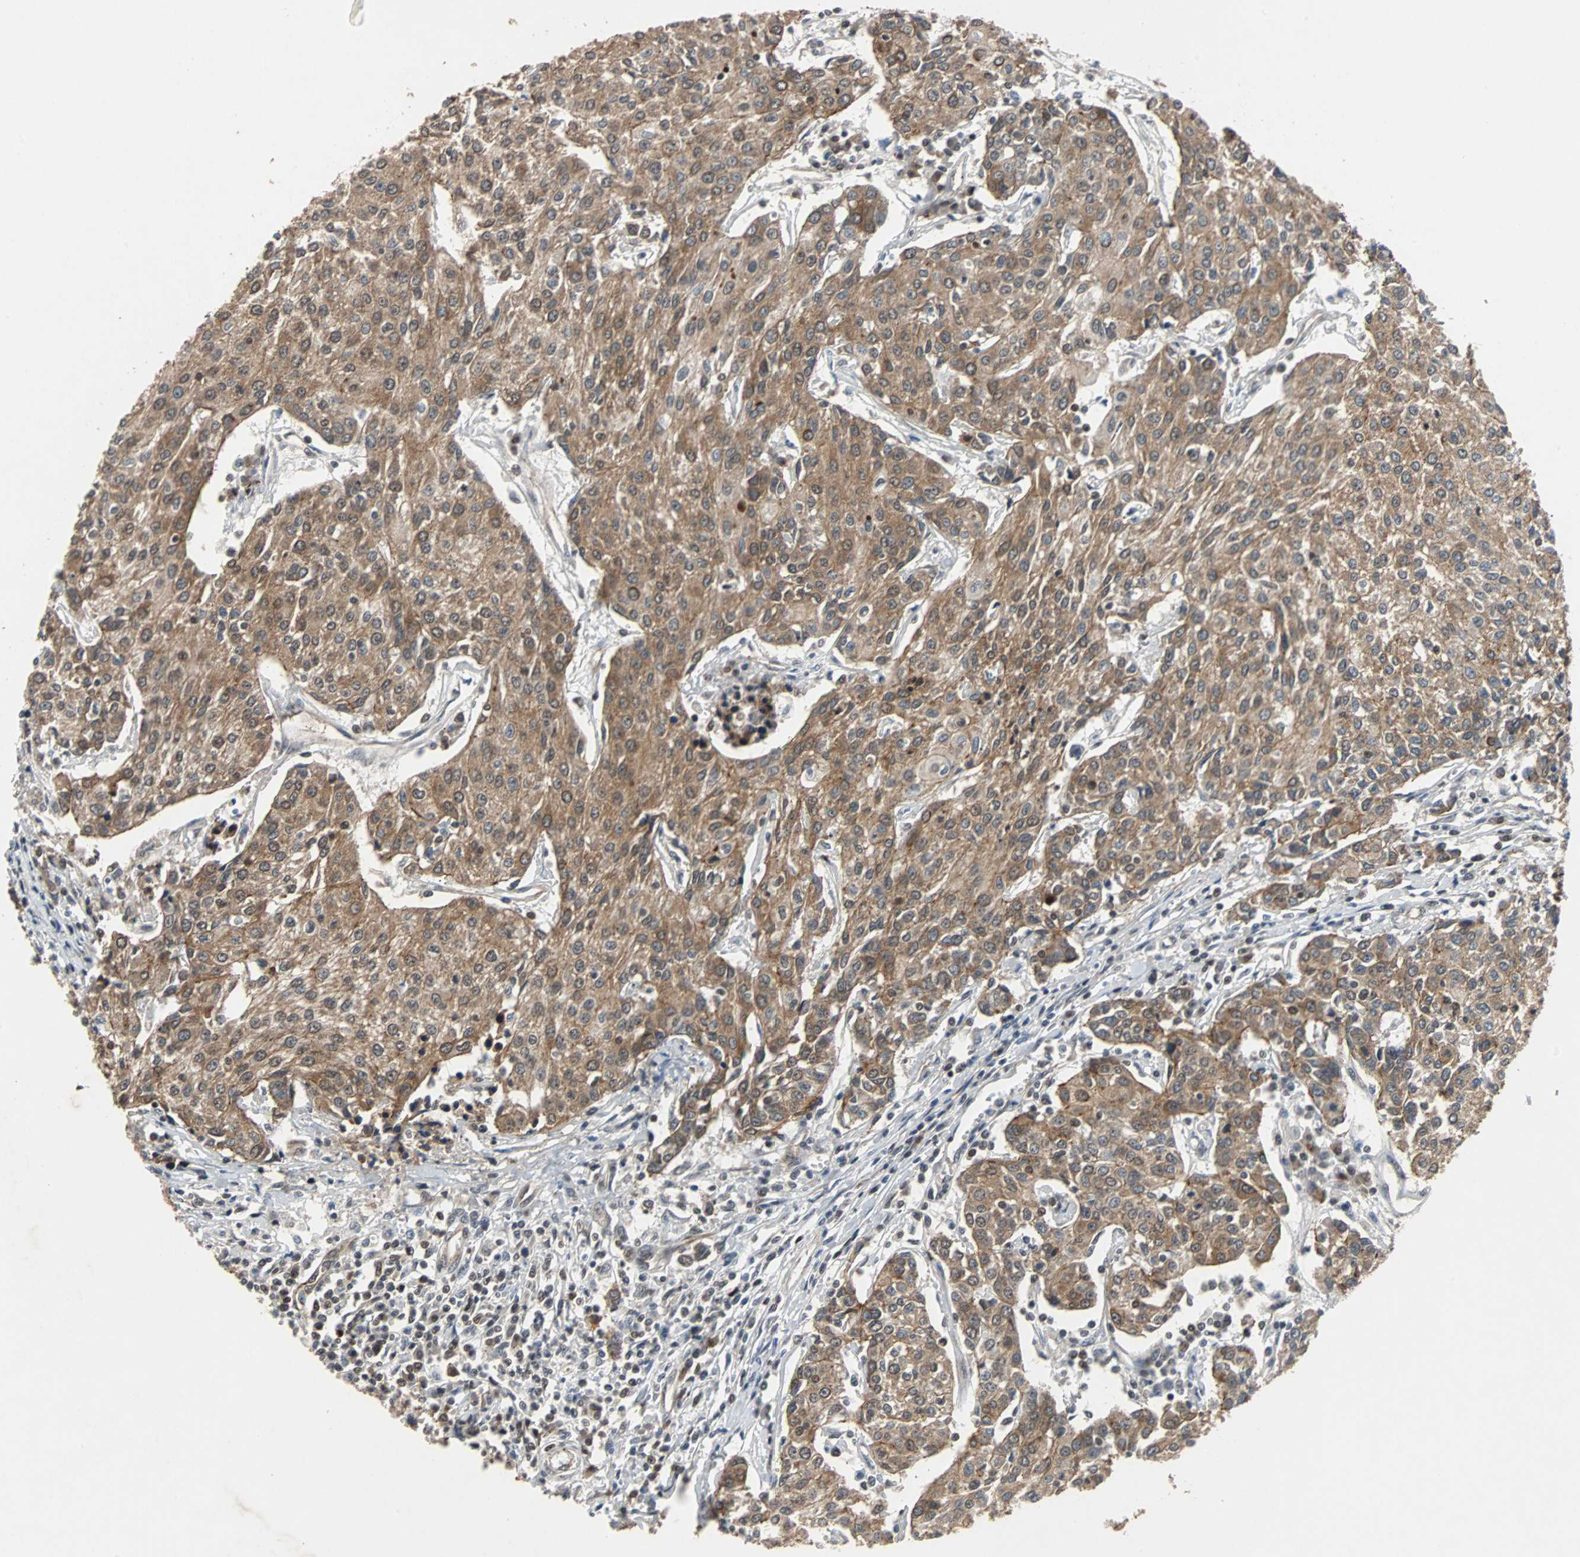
{"staining": {"intensity": "strong", "quantity": ">75%", "location": "cytoplasmic/membranous"}, "tissue": "urothelial cancer", "cell_type": "Tumor cells", "image_type": "cancer", "snomed": [{"axis": "morphology", "description": "Urothelial carcinoma, High grade"}, {"axis": "topography", "description": "Urinary bladder"}], "caption": "Urothelial cancer tissue shows strong cytoplasmic/membranous expression in approximately >75% of tumor cells, visualized by immunohistochemistry.", "gene": "LSR", "patient": {"sex": "female", "age": 85}}